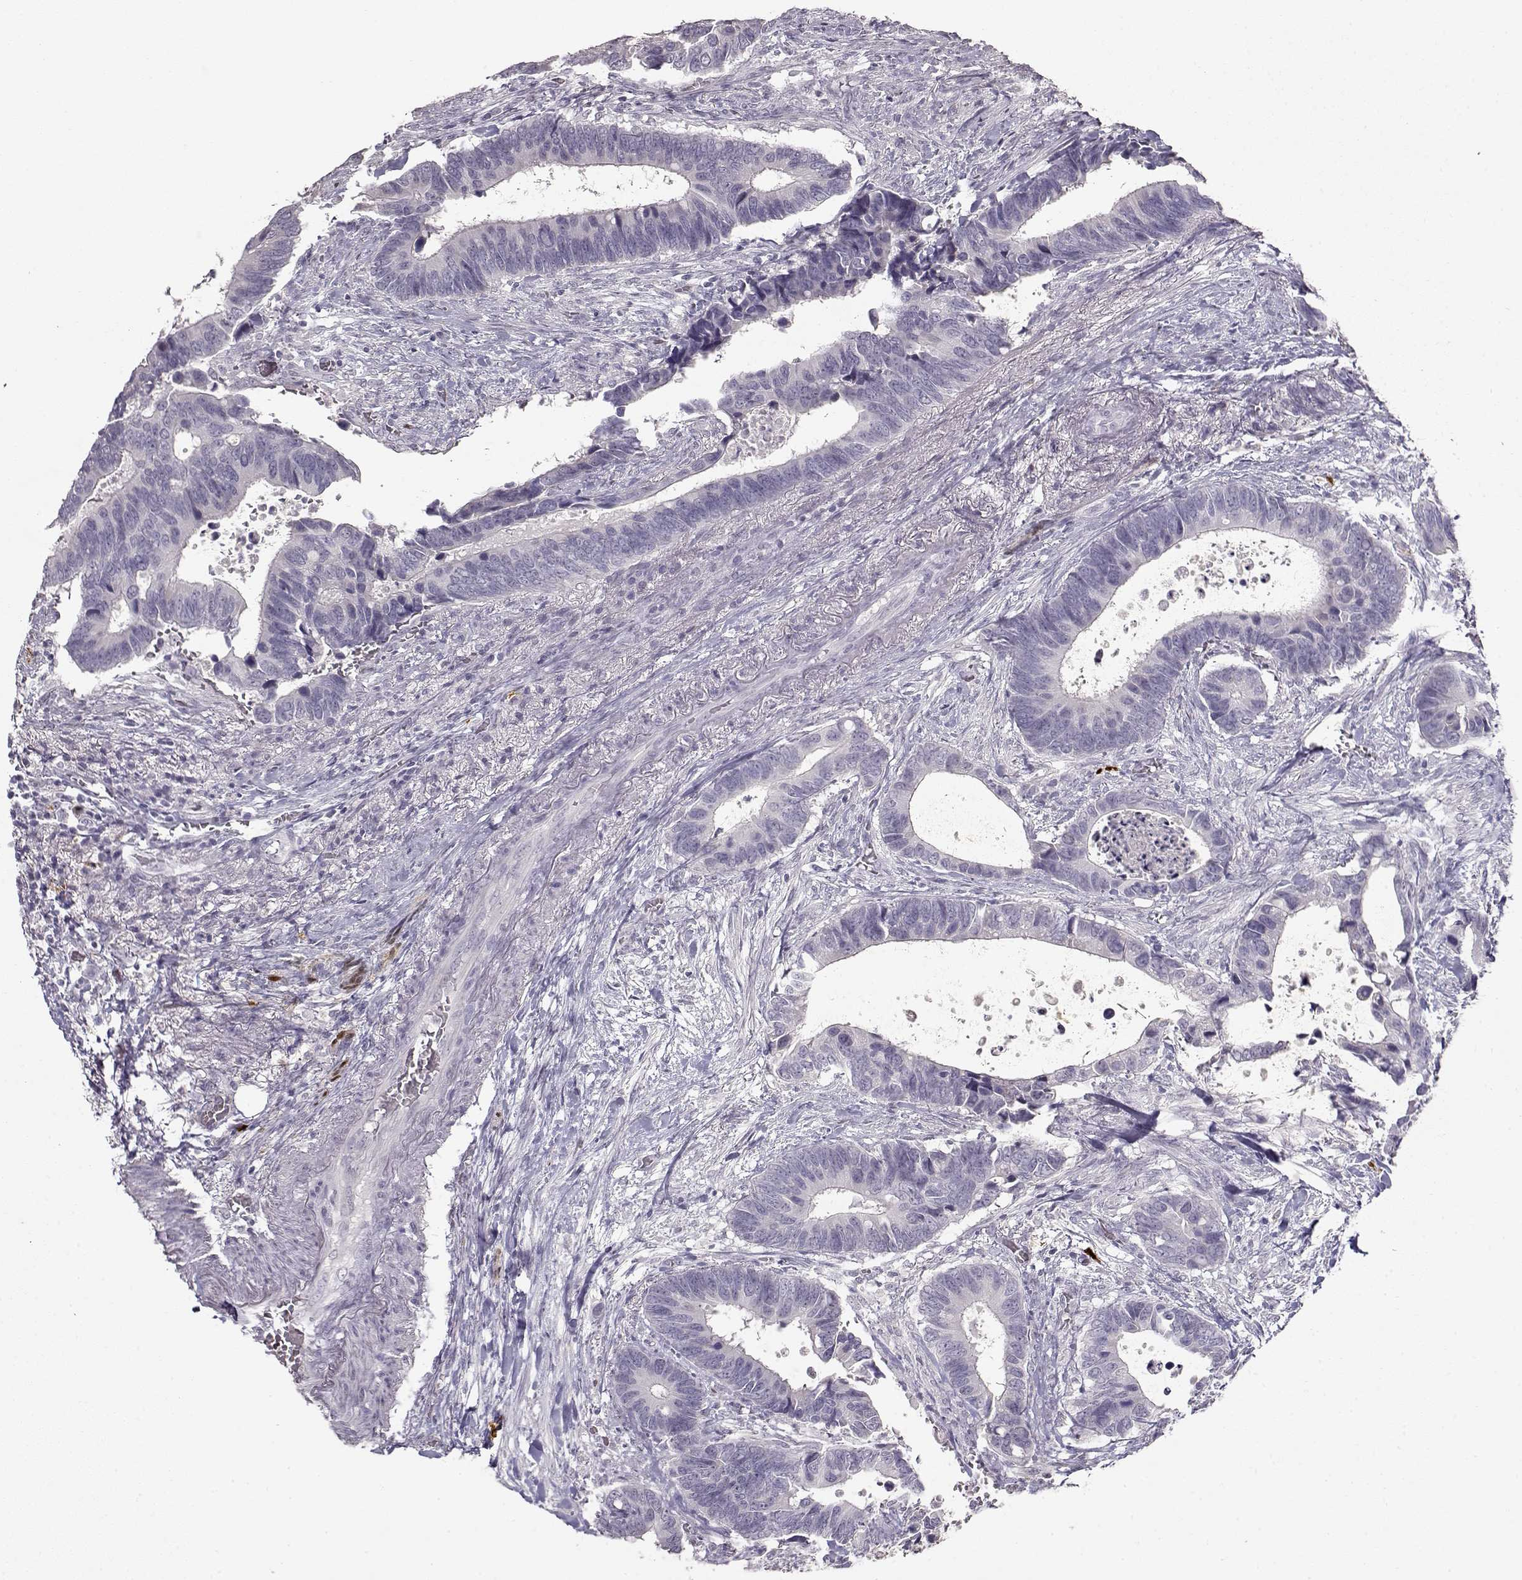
{"staining": {"intensity": "negative", "quantity": "none", "location": "none"}, "tissue": "colorectal cancer", "cell_type": "Tumor cells", "image_type": "cancer", "snomed": [{"axis": "morphology", "description": "Adenocarcinoma, NOS"}, {"axis": "topography", "description": "Colon"}], "caption": "IHC micrograph of human colorectal adenocarcinoma stained for a protein (brown), which displays no positivity in tumor cells. (DAB immunohistochemistry, high magnification).", "gene": "S100B", "patient": {"sex": "male", "age": 49}}